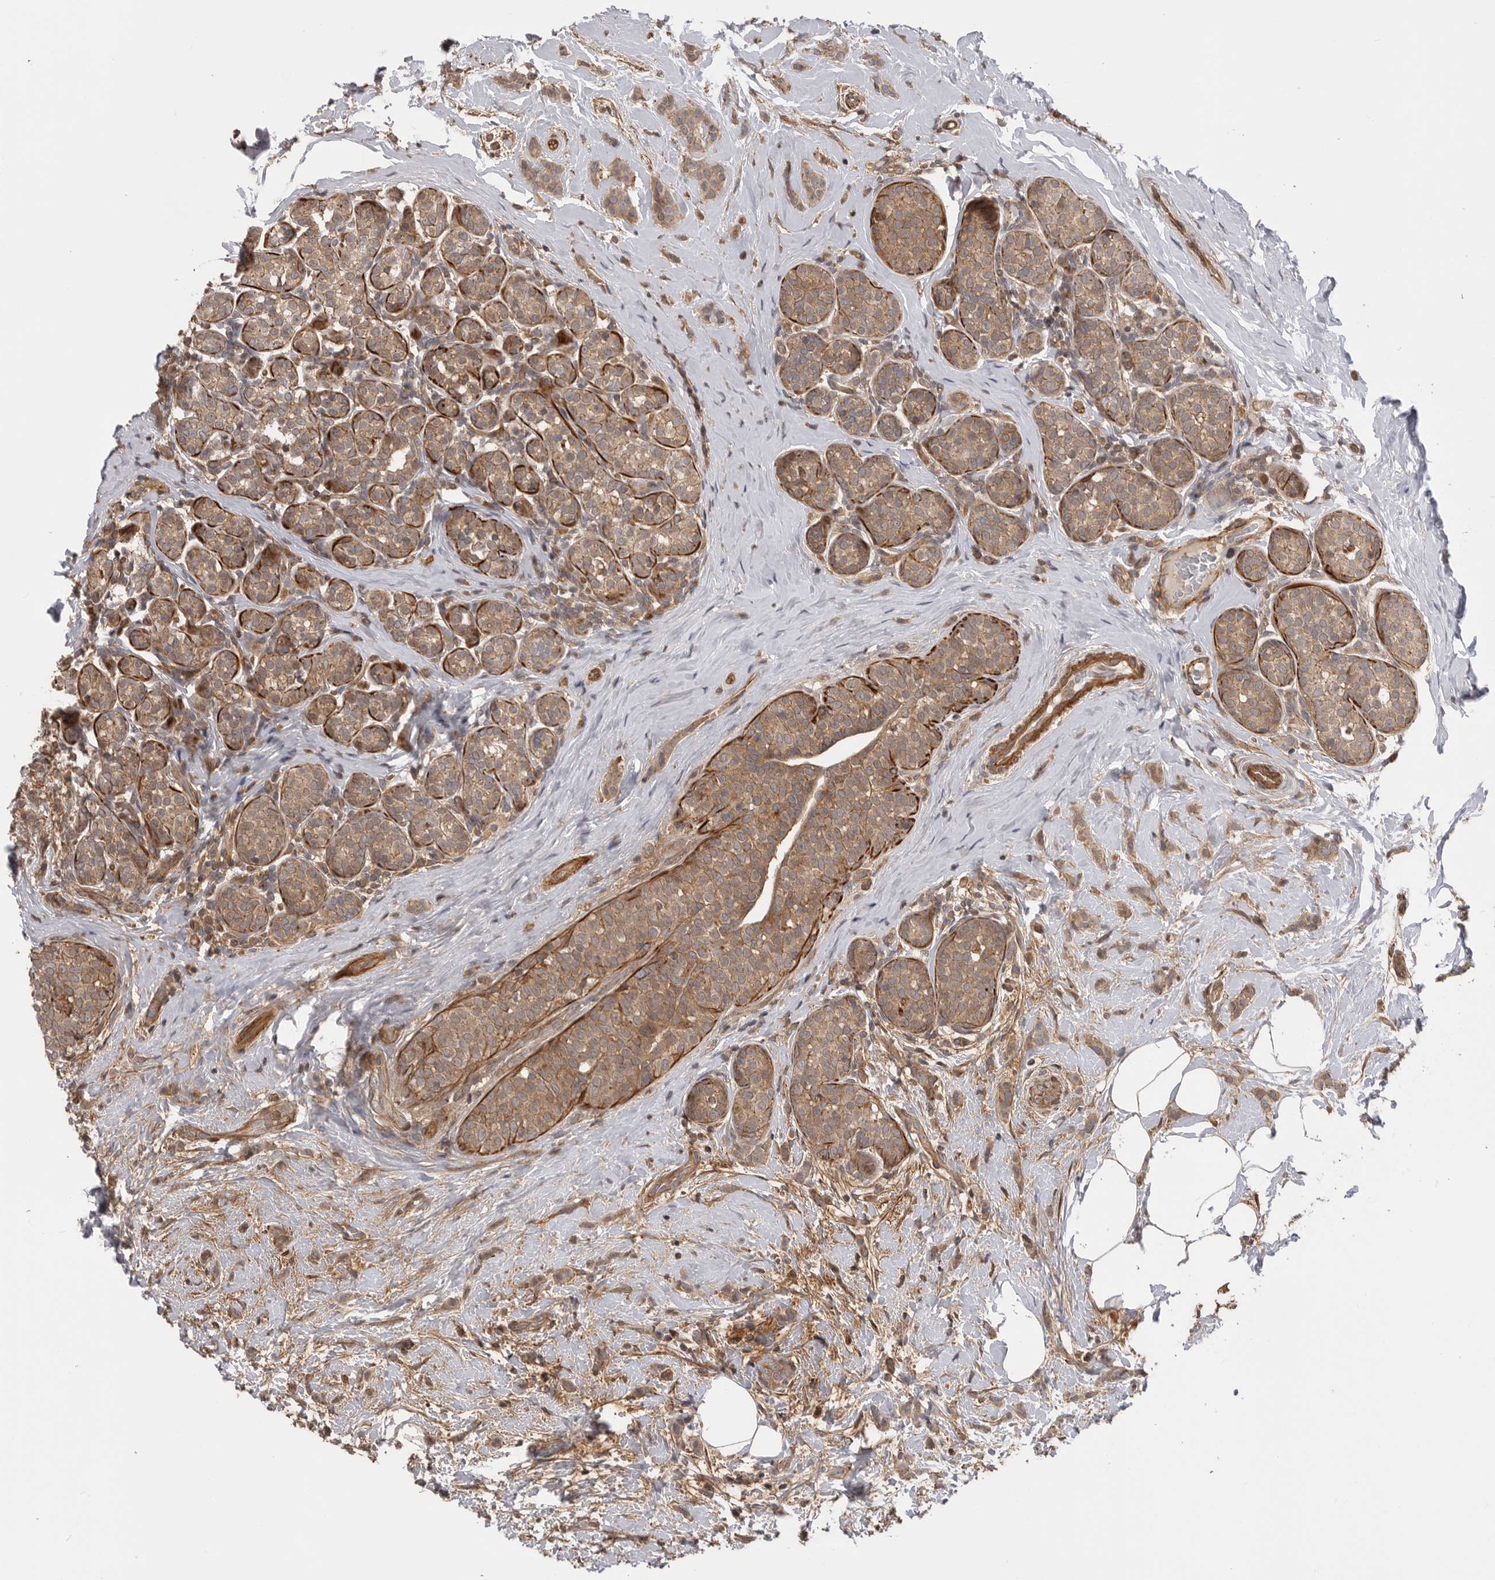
{"staining": {"intensity": "moderate", "quantity": ">75%", "location": "cytoplasmic/membranous"}, "tissue": "breast cancer", "cell_type": "Tumor cells", "image_type": "cancer", "snomed": [{"axis": "morphology", "description": "Lobular carcinoma, in situ"}, {"axis": "morphology", "description": "Lobular carcinoma"}, {"axis": "topography", "description": "Breast"}], "caption": "Immunohistochemical staining of breast cancer displays medium levels of moderate cytoplasmic/membranous staining in approximately >75% of tumor cells. (Brightfield microscopy of DAB IHC at high magnification).", "gene": "TRIM56", "patient": {"sex": "female", "age": 41}}